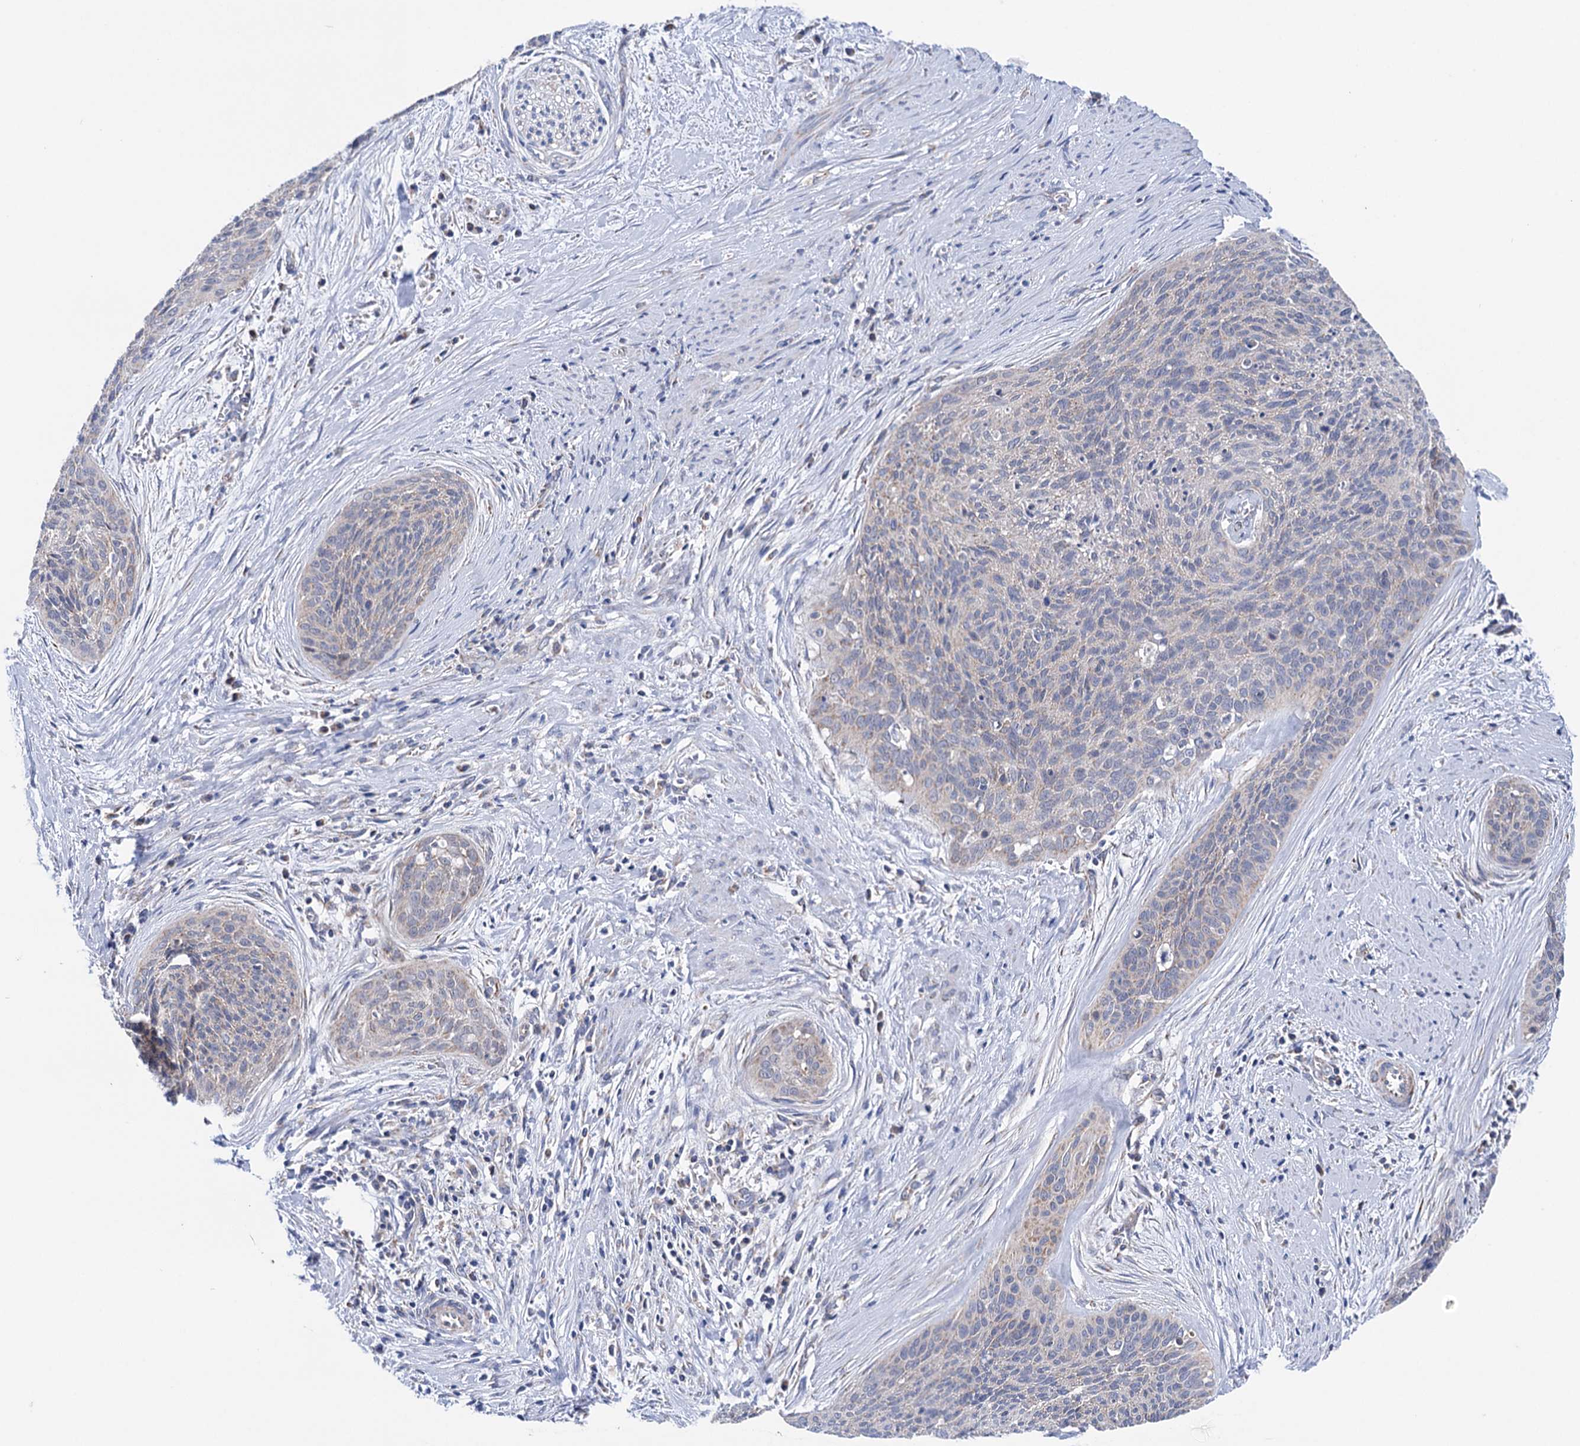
{"staining": {"intensity": "negative", "quantity": "none", "location": "none"}, "tissue": "cervical cancer", "cell_type": "Tumor cells", "image_type": "cancer", "snomed": [{"axis": "morphology", "description": "Squamous cell carcinoma, NOS"}, {"axis": "topography", "description": "Cervix"}], "caption": "Immunohistochemistry (IHC) image of neoplastic tissue: squamous cell carcinoma (cervical) stained with DAB demonstrates no significant protein expression in tumor cells. (Brightfield microscopy of DAB immunohistochemistry at high magnification).", "gene": "SUCLA2", "patient": {"sex": "female", "age": 55}}